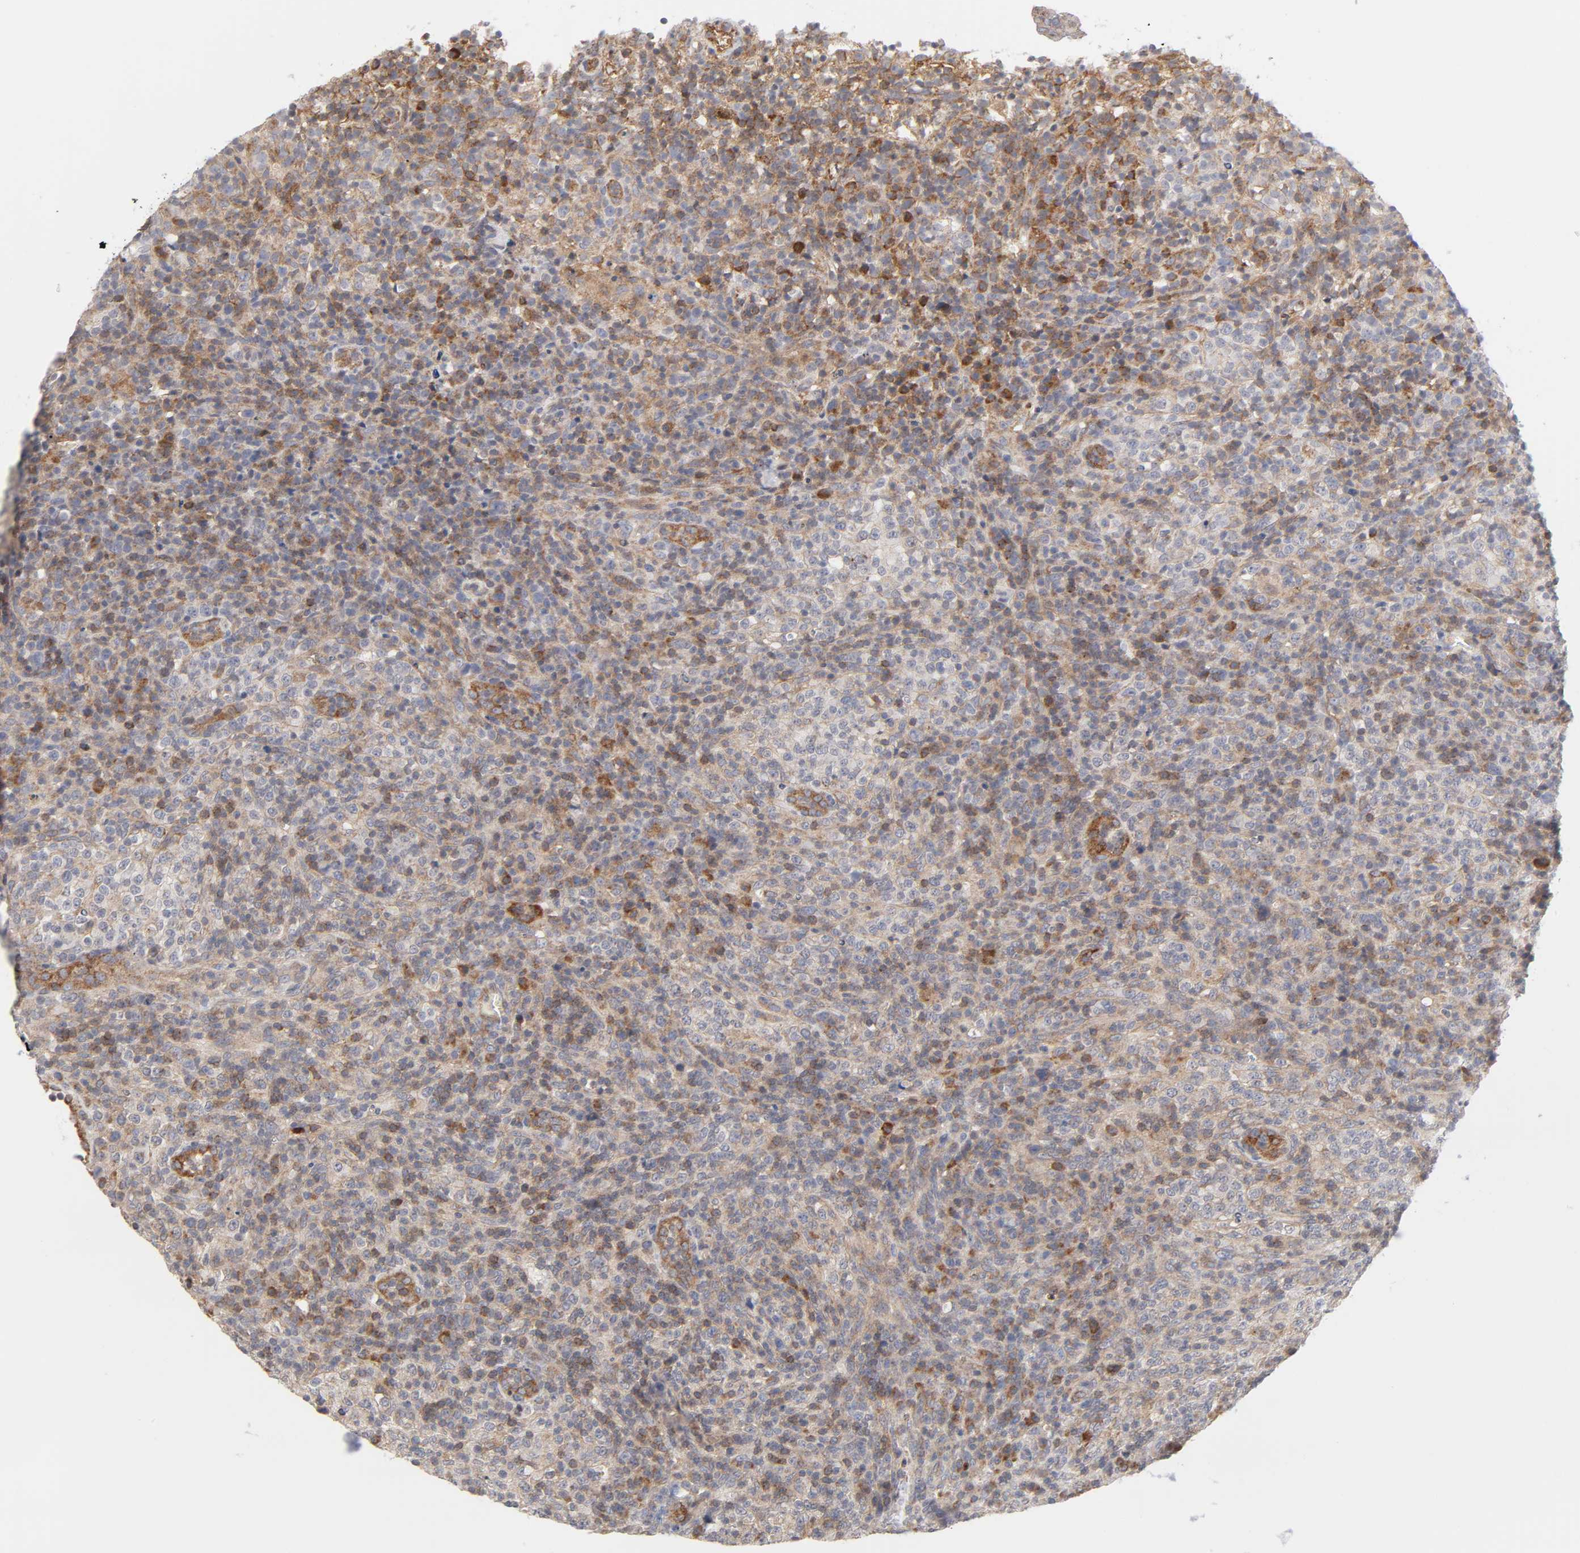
{"staining": {"intensity": "moderate", "quantity": "25%-75%", "location": "cytoplasmic/membranous"}, "tissue": "lymphoma", "cell_type": "Tumor cells", "image_type": "cancer", "snomed": [{"axis": "morphology", "description": "Malignant lymphoma, non-Hodgkin's type, High grade"}, {"axis": "topography", "description": "Lymph node"}], "caption": "Immunohistochemistry photomicrograph of neoplastic tissue: malignant lymphoma, non-Hodgkin's type (high-grade) stained using immunohistochemistry shows medium levels of moderate protein expression localized specifically in the cytoplasmic/membranous of tumor cells, appearing as a cytoplasmic/membranous brown color.", "gene": "IL4R", "patient": {"sex": "female", "age": 76}}